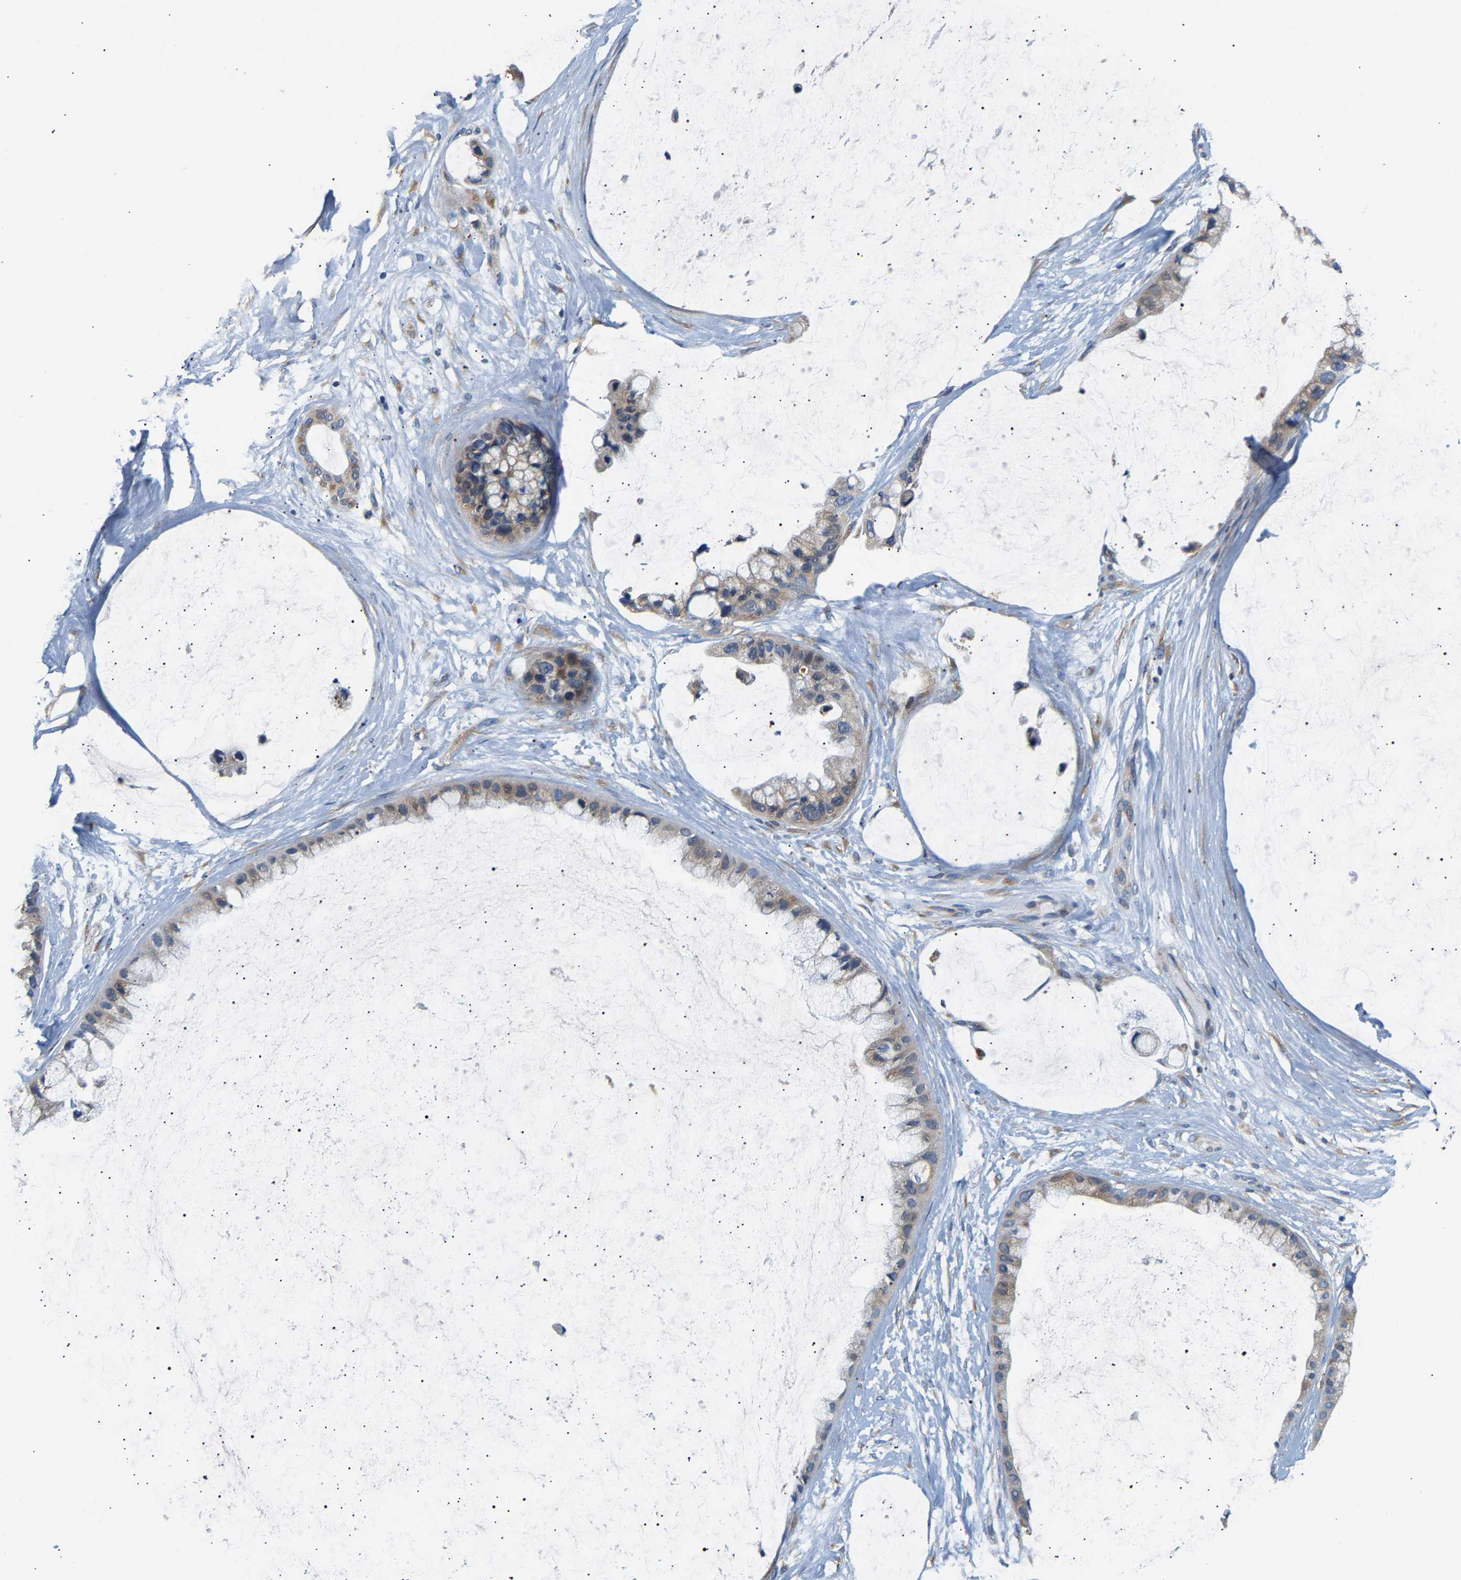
{"staining": {"intensity": "weak", "quantity": "<25%", "location": "cytoplasmic/membranous"}, "tissue": "ovarian cancer", "cell_type": "Tumor cells", "image_type": "cancer", "snomed": [{"axis": "morphology", "description": "Cystadenocarcinoma, mucinous, NOS"}, {"axis": "topography", "description": "Ovary"}], "caption": "A micrograph of ovarian cancer (mucinous cystadenocarcinoma) stained for a protein demonstrates no brown staining in tumor cells.", "gene": "TMEM168", "patient": {"sex": "female", "age": 39}}